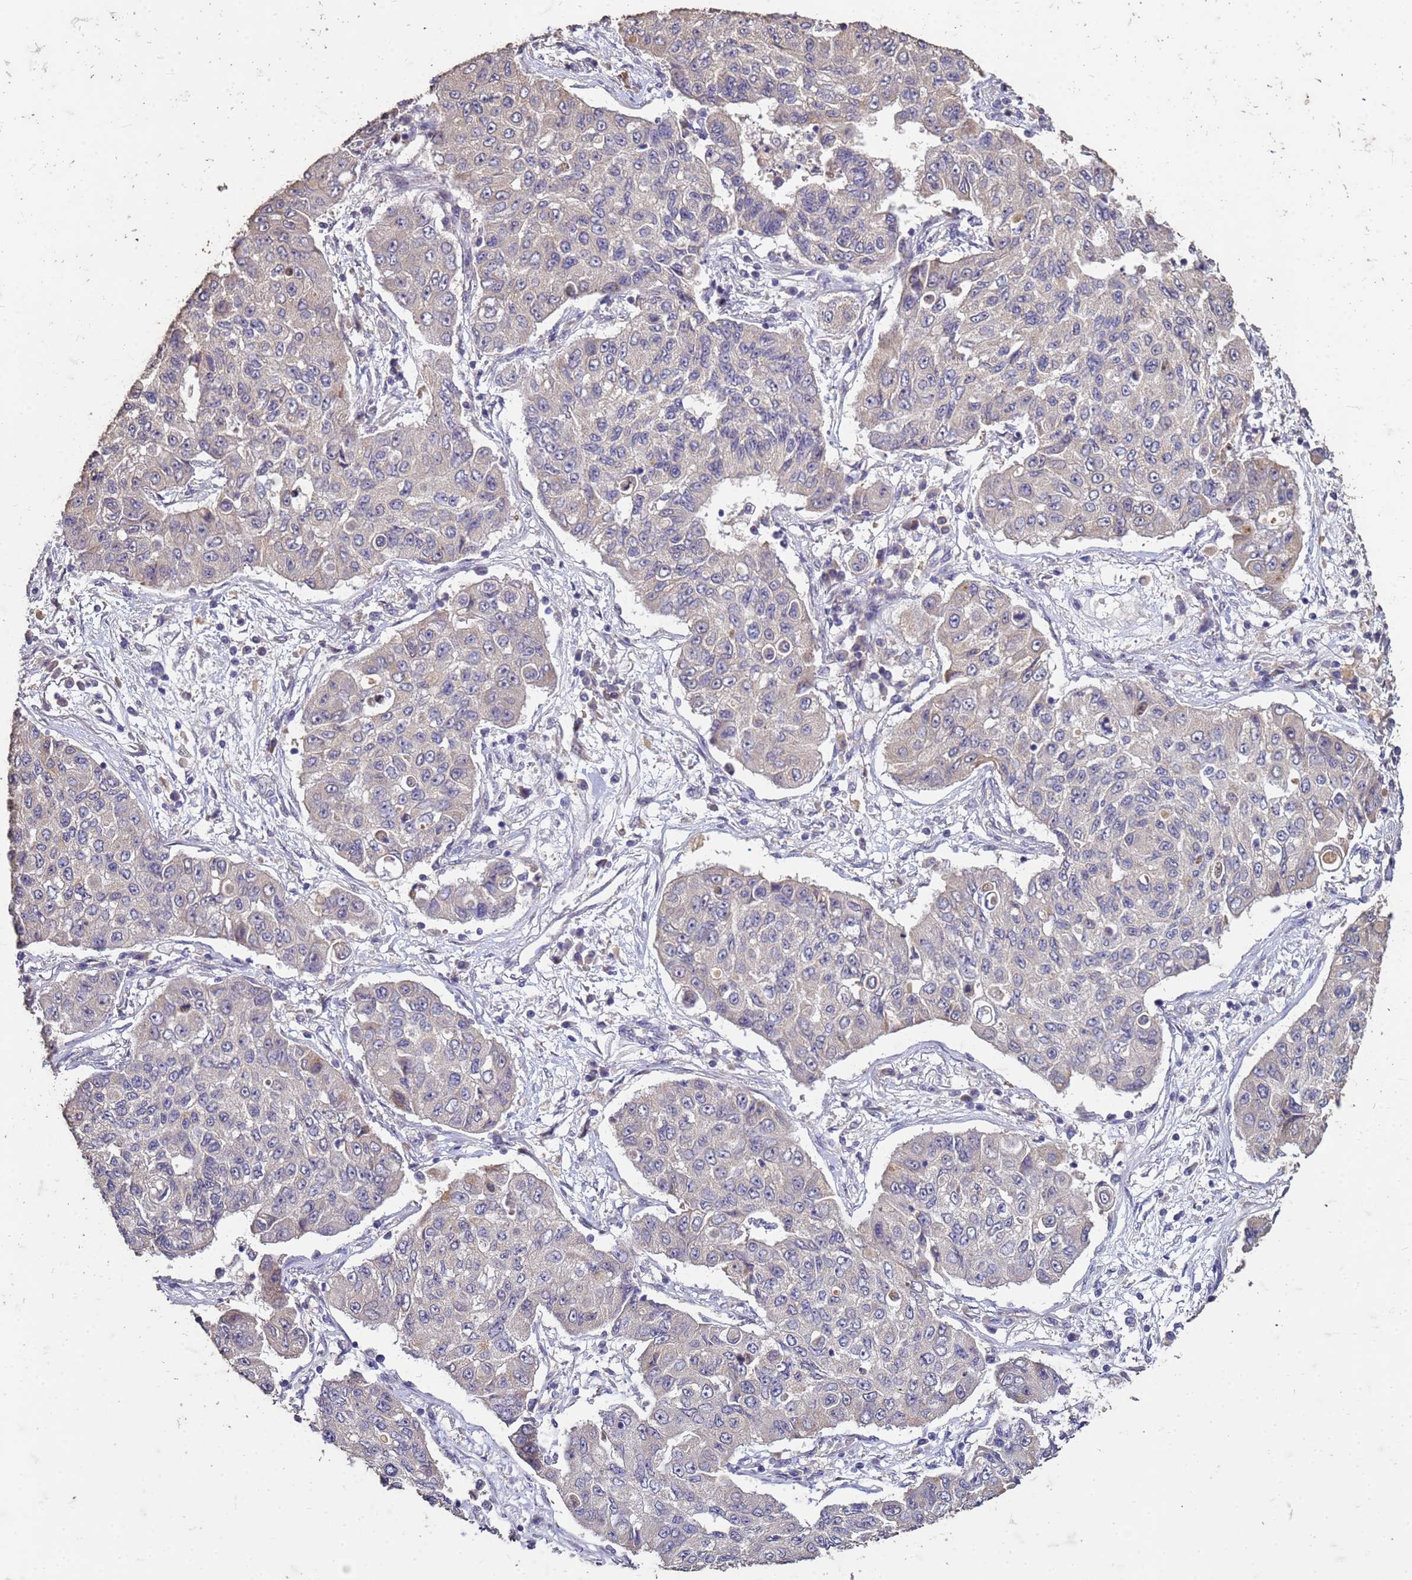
{"staining": {"intensity": "negative", "quantity": "none", "location": "none"}, "tissue": "lung cancer", "cell_type": "Tumor cells", "image_type": "cancer", "snomed": [{"axis": "morphology", "description": "Squamous cell carcinoma, NOS"}, {"axis": "topography", "description": "Lung"}], "caption": "Tumor cells show no significant protein expression in lung cancer.", "gene": "FAM184B", "patient": {"sex": "male", "age": 74}}